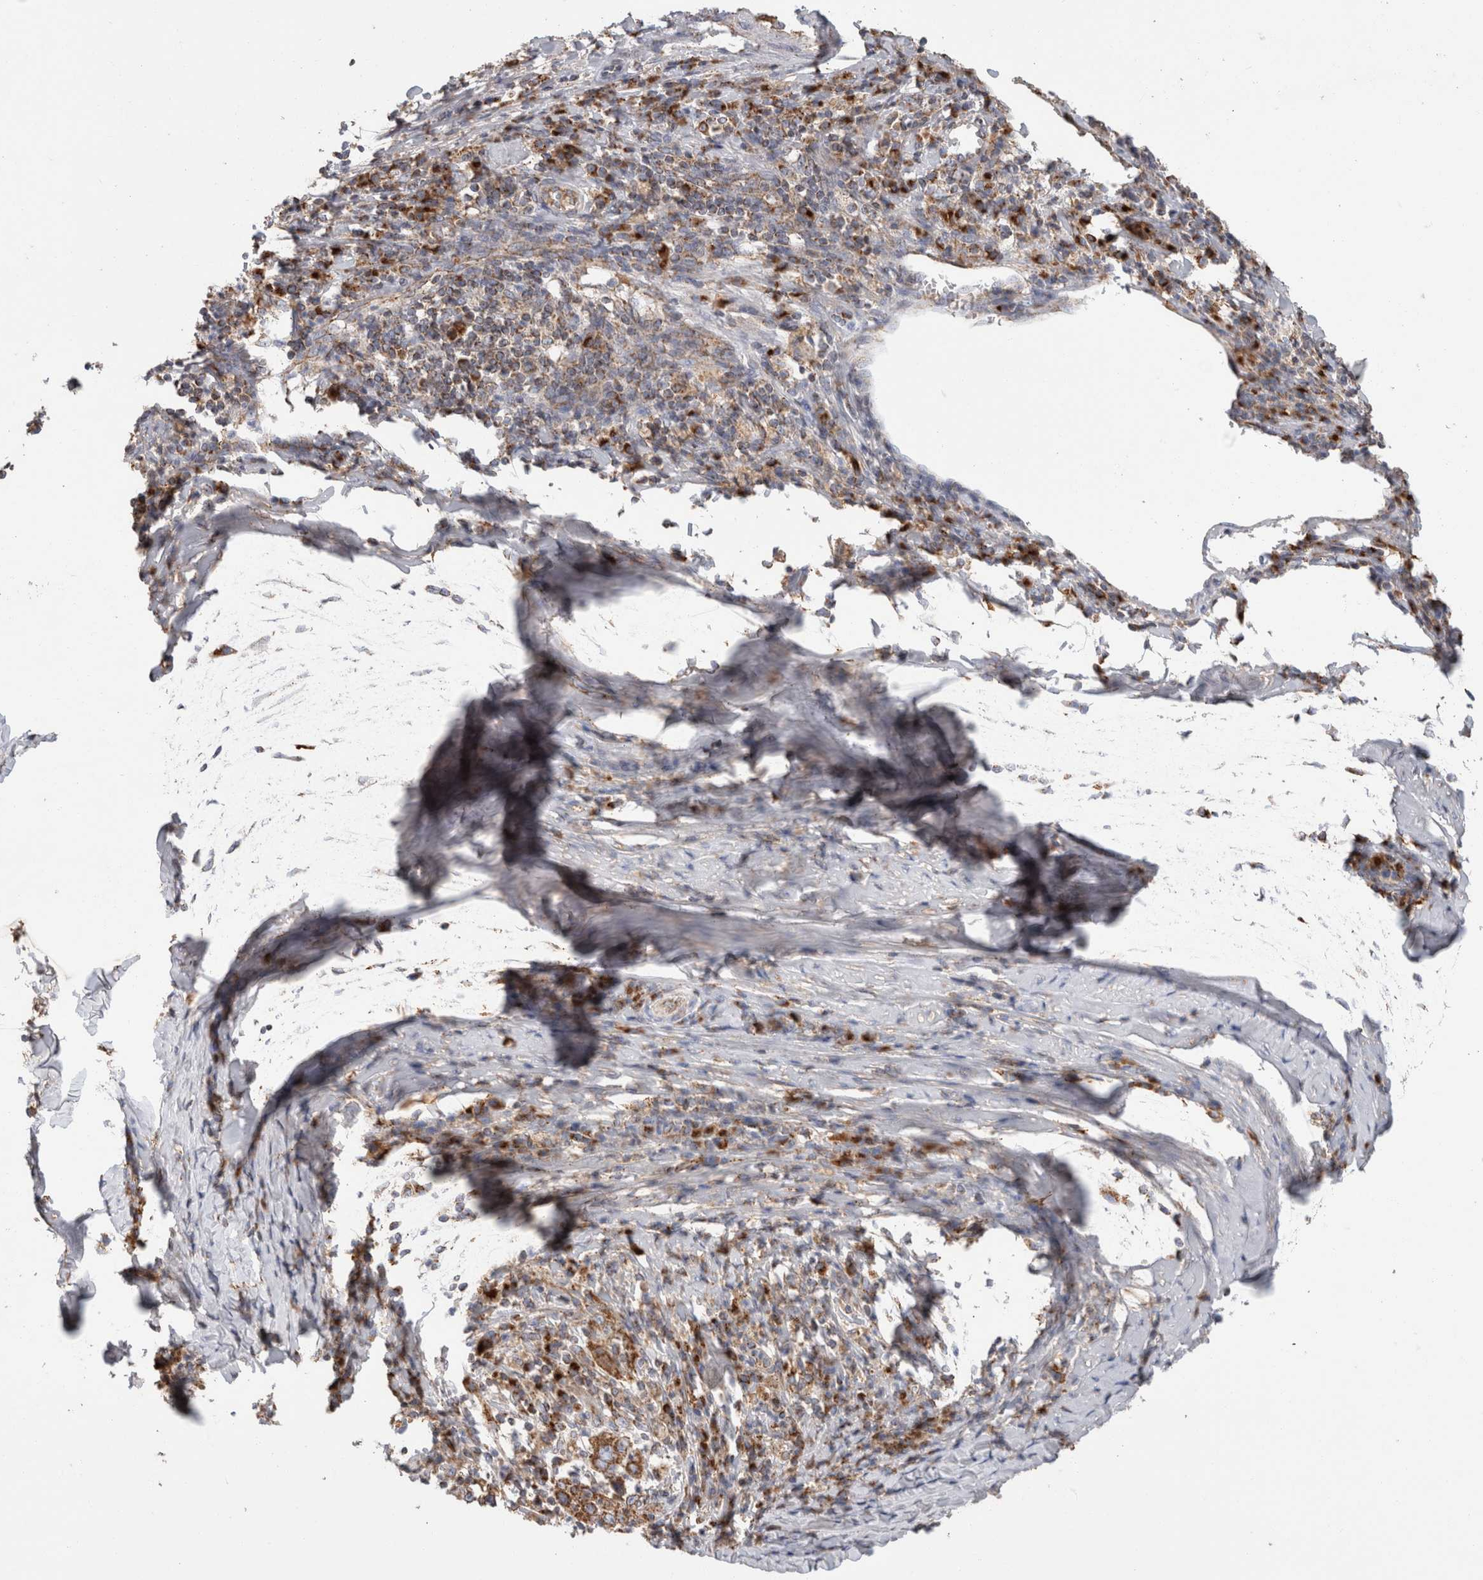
{"staining": {"intensity": "moderate", "quantity": ">75%", "location": "cytoplasmic/membranous"}, "tissue": "cervical cancer", "cell_type": "Tumor cells", "image_type": "cancer", "snomed": [{"axis": "morphology", "description": "Squamous cell carcinoma, NOS"}, {"axis": "topography", "description": "Cervix"}], "caption": "Immunohistochemistry (IHC) photomicrograph of cervical cancer (squamous cell carcinoma) stained for a protein (brown), which shows medium levels of moderate cytoplasmic/membranous positivity in about >75% of tumor cells.", "gene": "IARS2", "patient": {"sex": "female", "age": 46}}